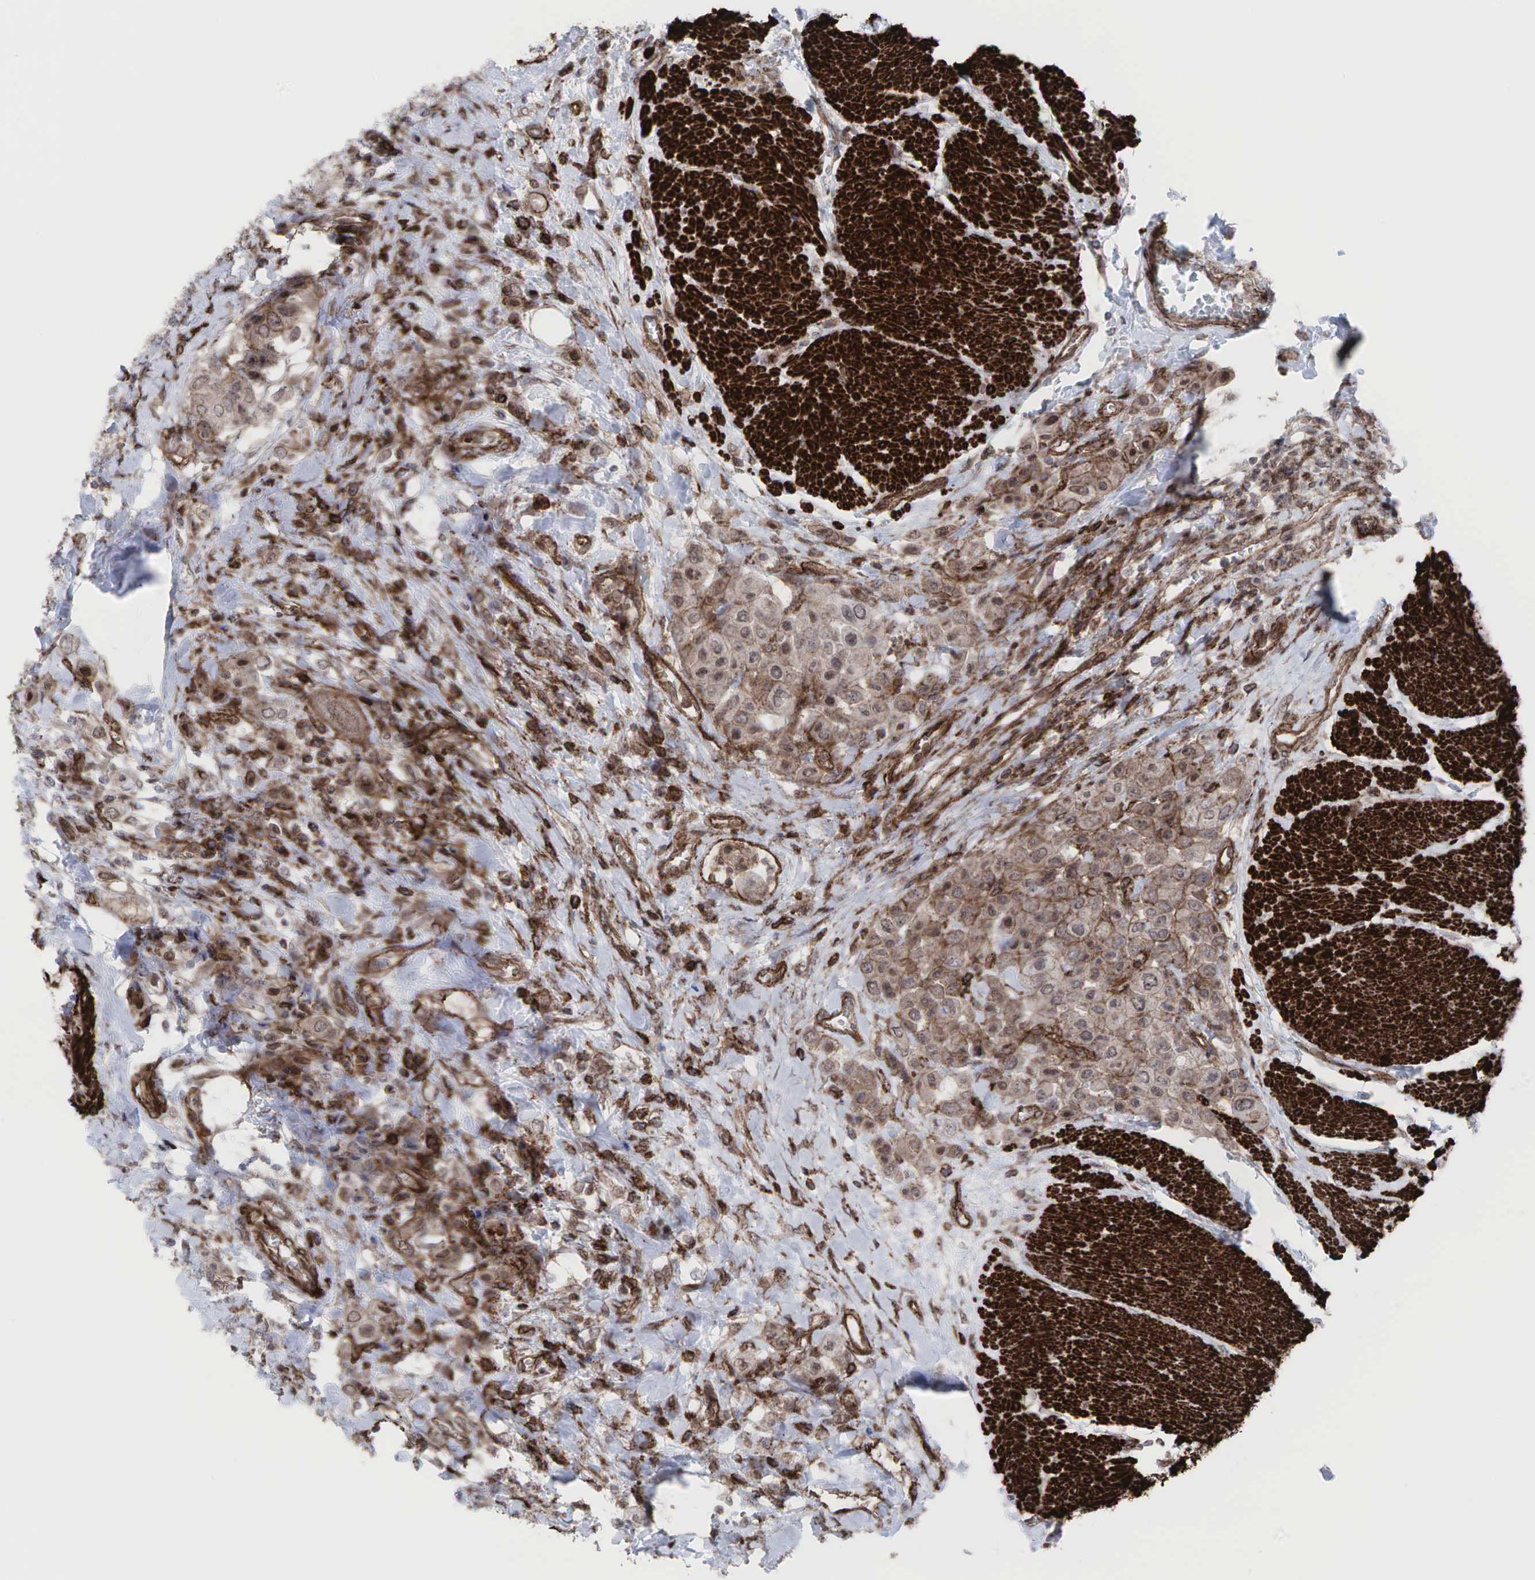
{"staining": {"intensity": "weak", "quantity": ">75%", "location": "cytoplasmic/membranous"}, "tissue": "urothelial cancer", "cell_type": "Tumor cells", "image_type": "cancer", "snomed": [{"axis": "morphology", "description": "Urothelial carcinoma, High grade"}, {"axis": "topography", "description": "Urinary bladder"}], "caption": "Urothelial cancer was stained to show a protein in brown. There is low levels of weak cytoplasmic/membranous expression in approximately >75% of tumor cells.", "gene": "GPRASP1", "patient": {"sex": "male", "age": 50}}